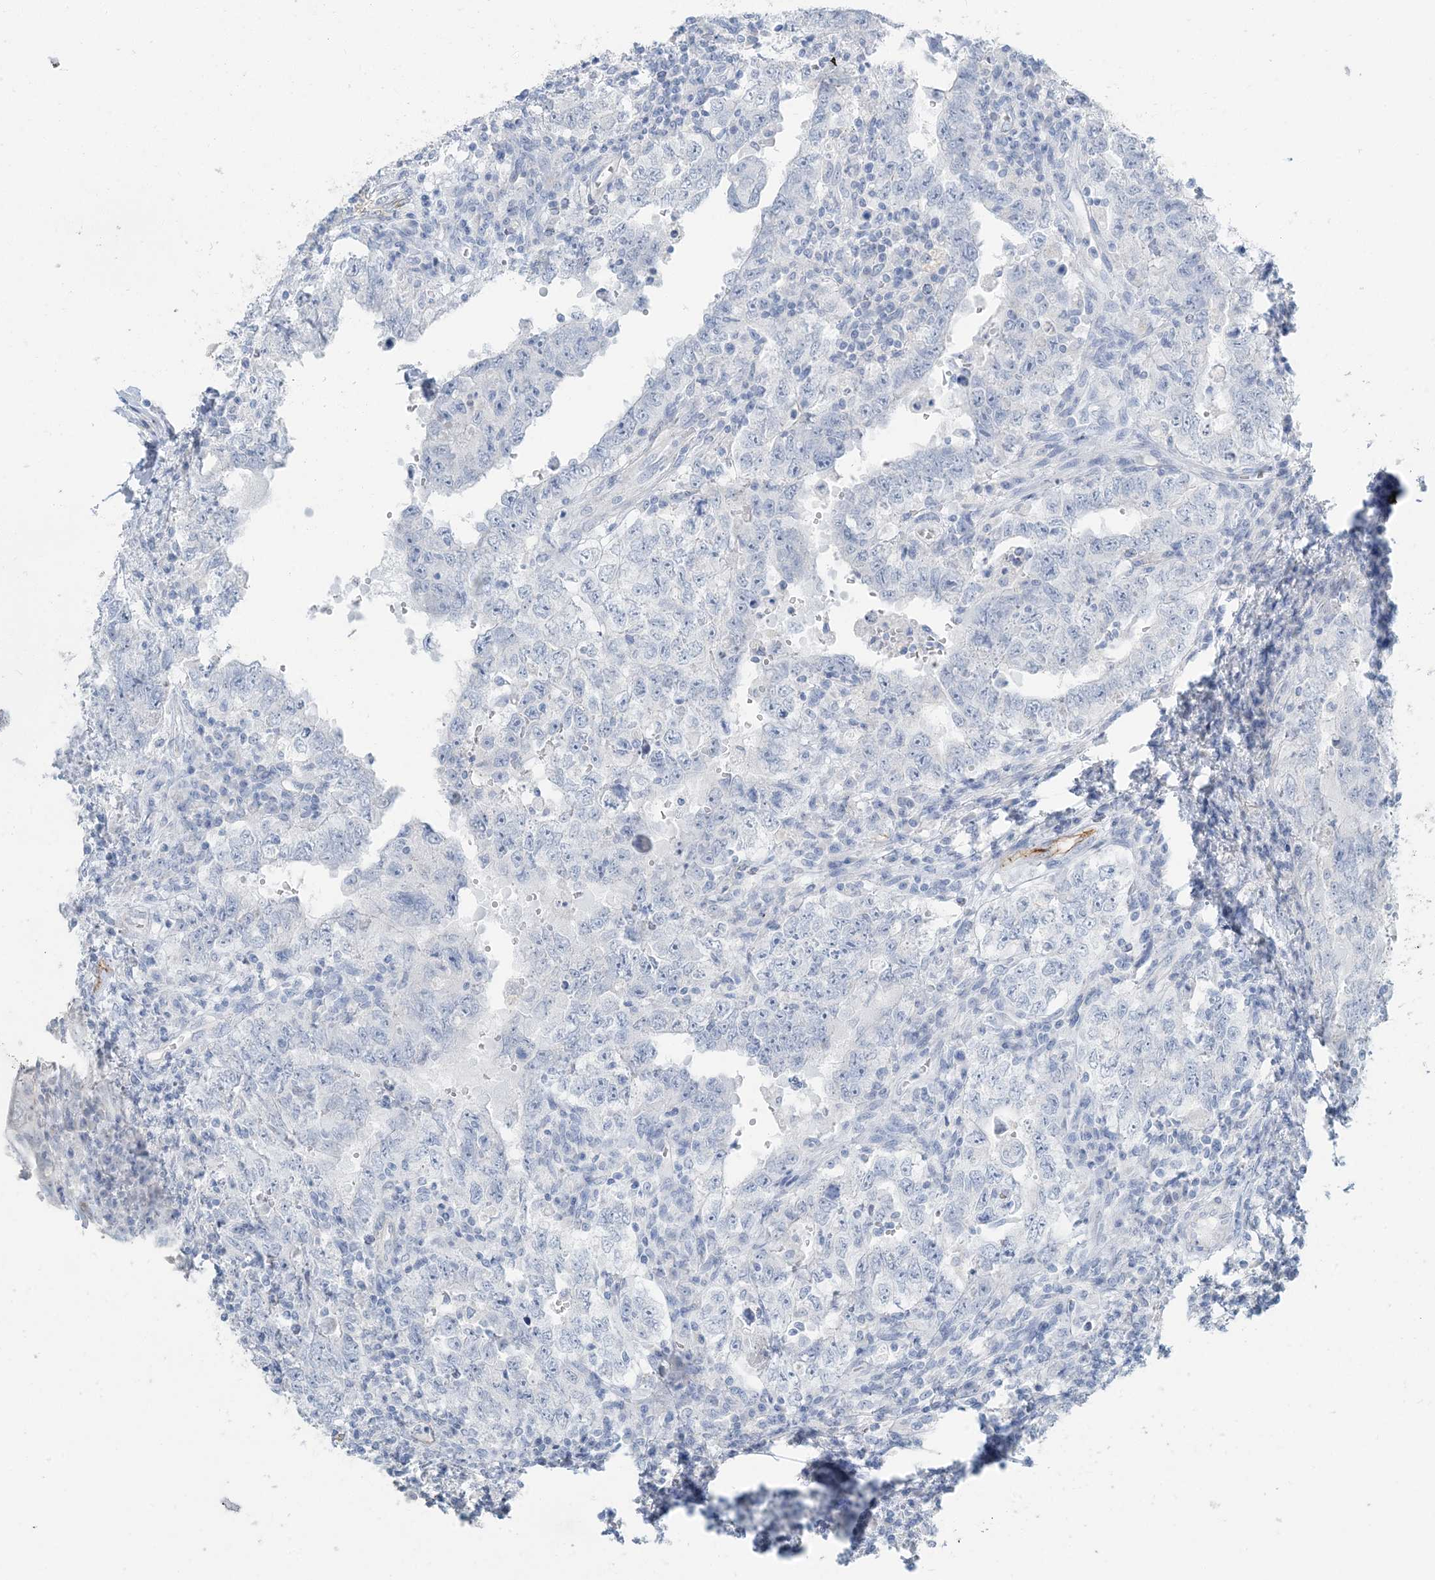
{"staining": {"intensity": "negative", "quantity": "none", "location": "none"}, "tissue": "testis cancer", "cell_type": "Tumor cells", "image_type": "cancer", "snomed": [{"axis": "morphology", "description": "Carcinoma, Embryonal, NOS"}, {"axis": "topography", "description": "Testis"}], "caption": "A histopathology image of testis embryonal carcinoma stained for a protein demonstrates no brown staining in tumor cells. (Stains: DAB immunohistochemistry with hematoxylin counter stain, Microscopy: brightfield microscopy at high magnification).", "gene": "PGM5", "patient": {"sex": "male", "age": 26}}